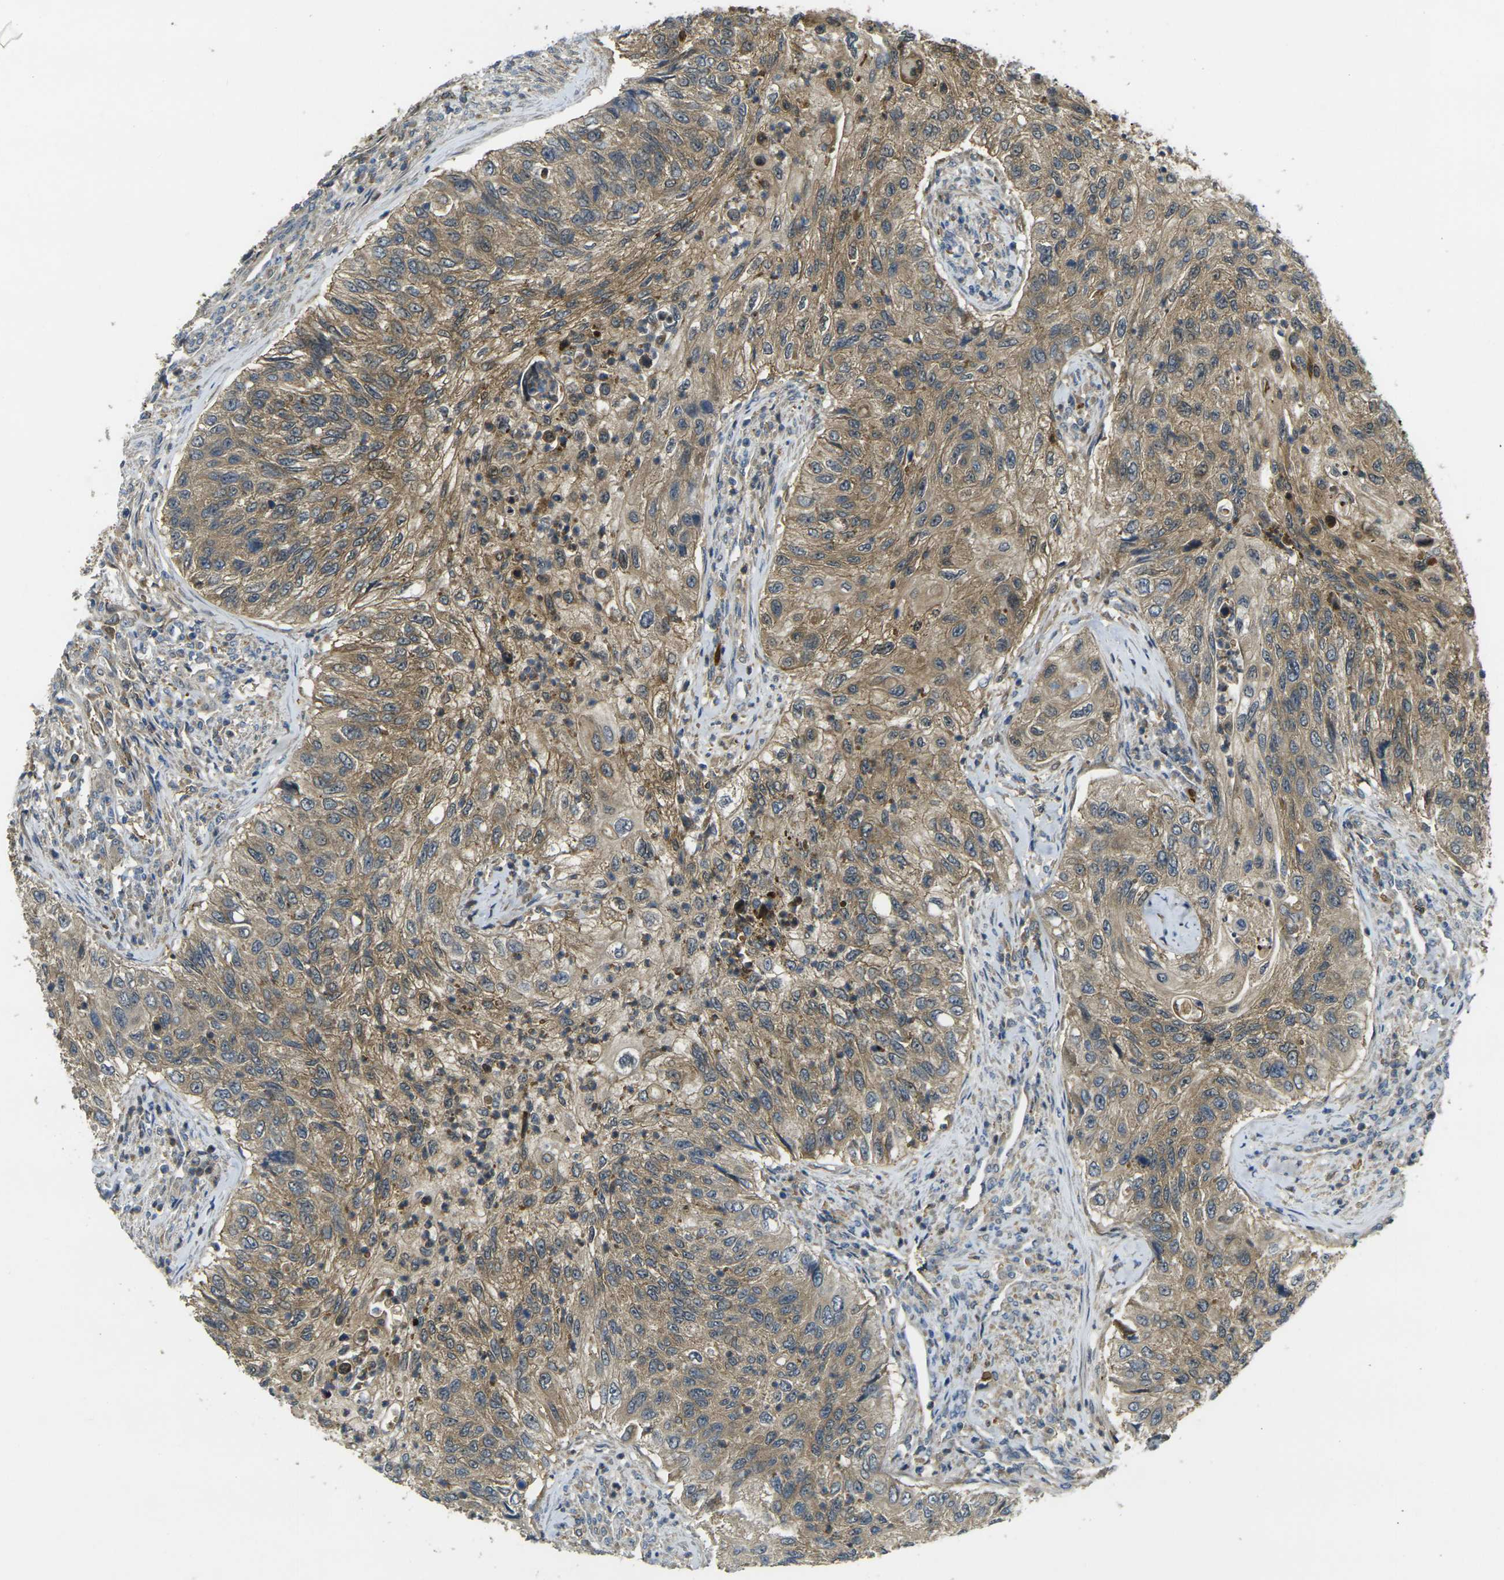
{"staining": {"intensity": "weak", "quantity": ">75%", "location": "cytoplasmic/membranous"}, "tissue": "urothelial cancer", "cell_type": "Tumor cells", "image_type": "cancer", "snomed": [{"axis": "morphology", "description": "Urothelial carcinoma, High grade"}, {"axis": "topography", "description": "Urinary bladder"}], "caption": "Human high-grade urothelial carcinoma stained with a protein marker exhibits weak staining in tumor cells.", "gene": "PIGL", "patient": {"sex": "female", "age": 60}}